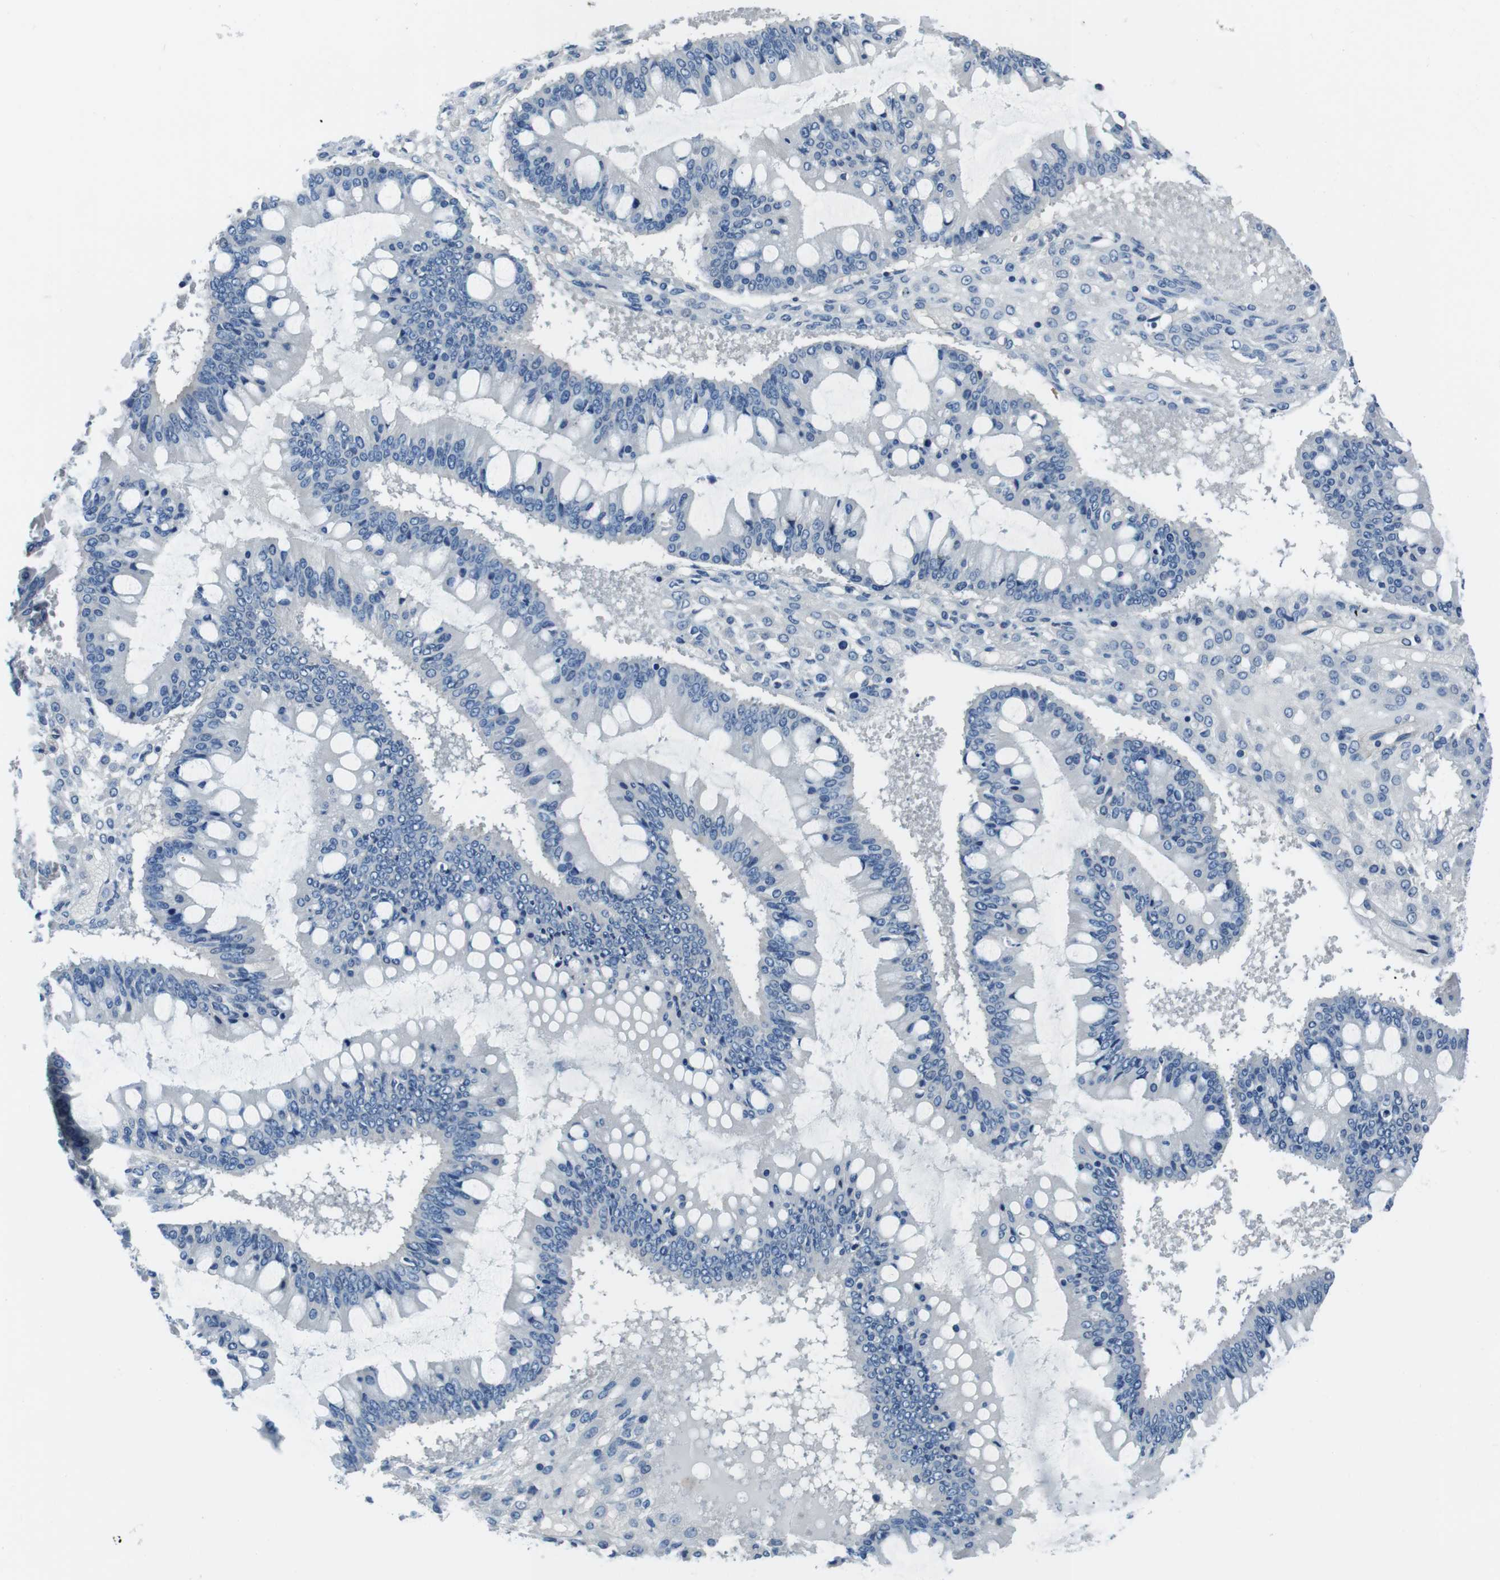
{"staining": {"intensity": "negative", "quantity": "none", "location": "none"}, "tissue": "ovarian cancer", "cell_type": "Tumor cells", "image_type": "cancer", "snomed": [{"axis": "morphology", "description": "Cystadenocarcinoma, mucinous, NOS"}, {"axis": "topography", "description": "Ovary"}], "caption": "Immunohistochemical staining of human ovarian mucinous cystadenocarcinoma demonstrates no significant staining in tumor cells.", "gene": "CASQ1", "patient": {"sex": "female", "age": 73}}